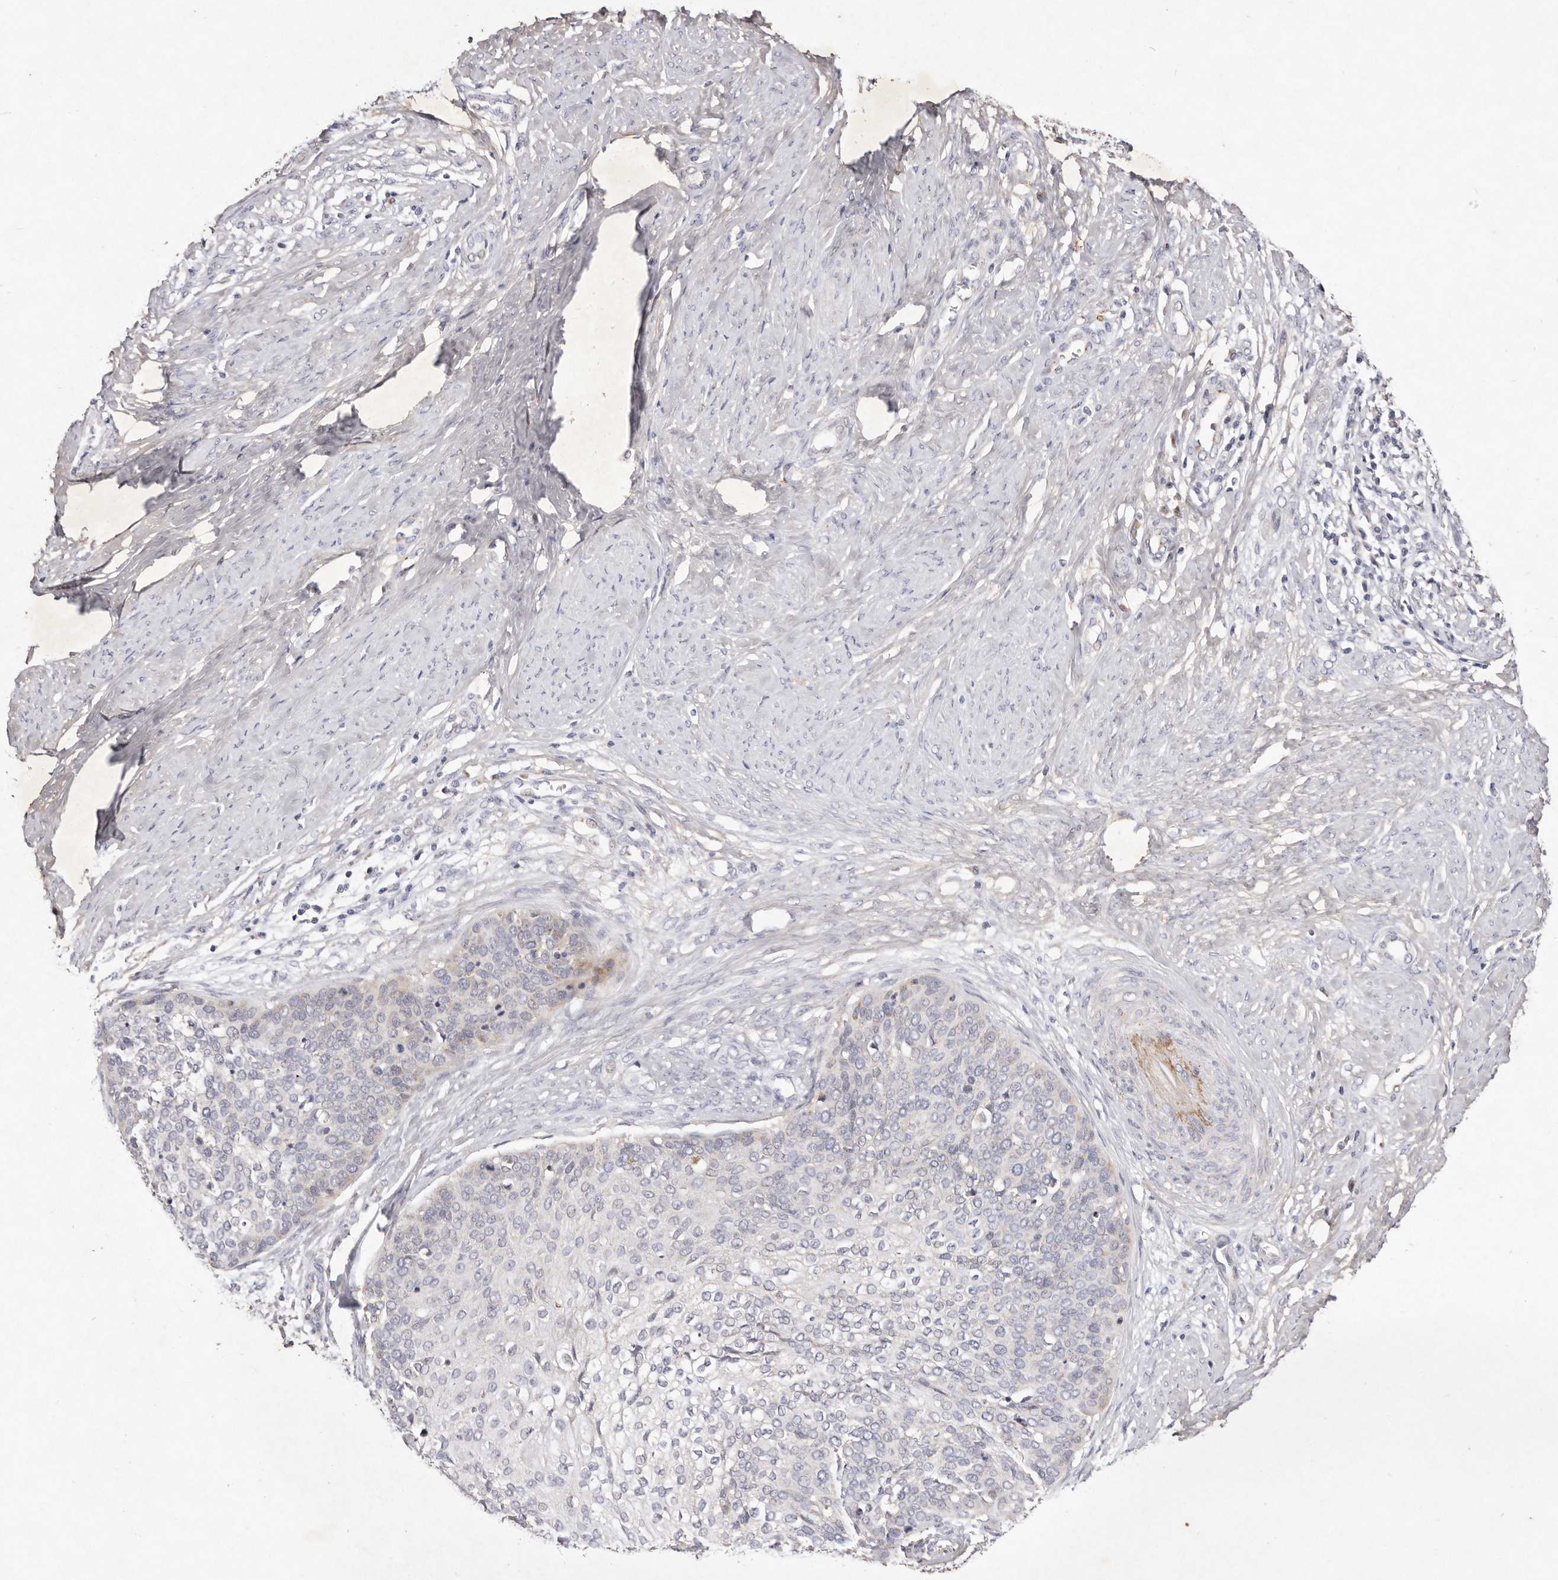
{"staining": {"intensity": "negative", "quantity": "none", "location": "none"}, "tissue": "cervical cancer", "cell_type": "Tumor cells", "image_type": "cancer", "snomed": [{"axis": "morphology", "description": "Squamous cell carcinoma, NOS"}, {"axis": "topography", "description": "Cervix"}], "caption": "High magnification brightfield microscopy of cervical squamous cell carcinoma stained with DAB (3,3'-diaminobenzidine) (brown) and counterstained with hematoxylin (blue): tumor cells show no significant positivity.", "gene": "USP24", "patient": {"sex": "female", "age": 37}}